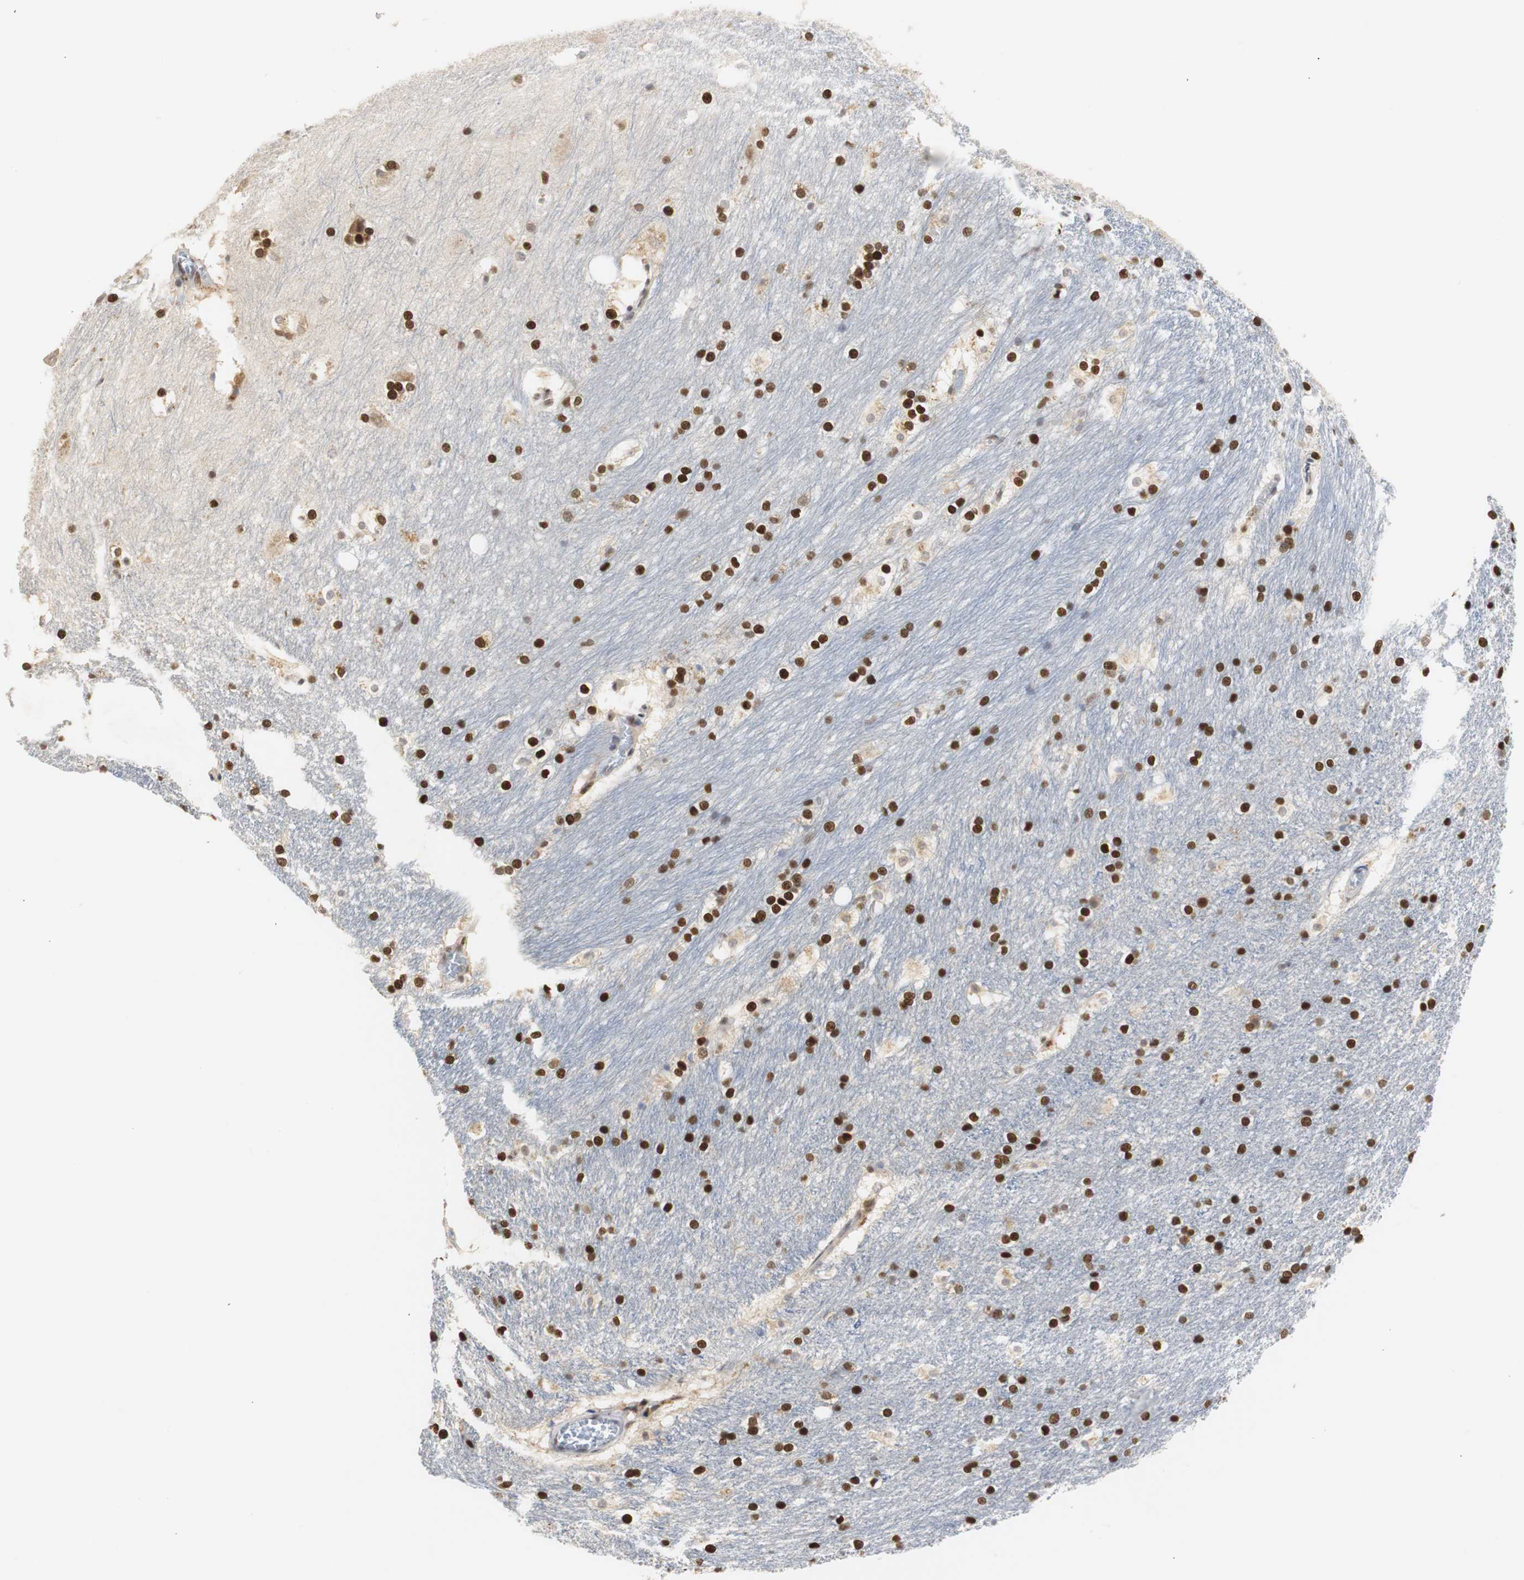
{"staining": {"intensity": "strong", "quantity": ">75%", "location": "nuclear"}, "tissue": "hippocampus", "cell_type": "Glial cells", "image_type": "normal", "snomed": [{"axis": "morphology", "description": "Normal tissue, NOS"}, {"axis": "topography", "description": "Hippocampus"}], "caption": "An image showing strong nuclear positivity in approximately >75% of glial cells in unremarkable hippocampus, as visualized by brown immunohistochemical staining.", "gene": "ZFC3H1", "patient": {"sex": "female", "age": 19}}